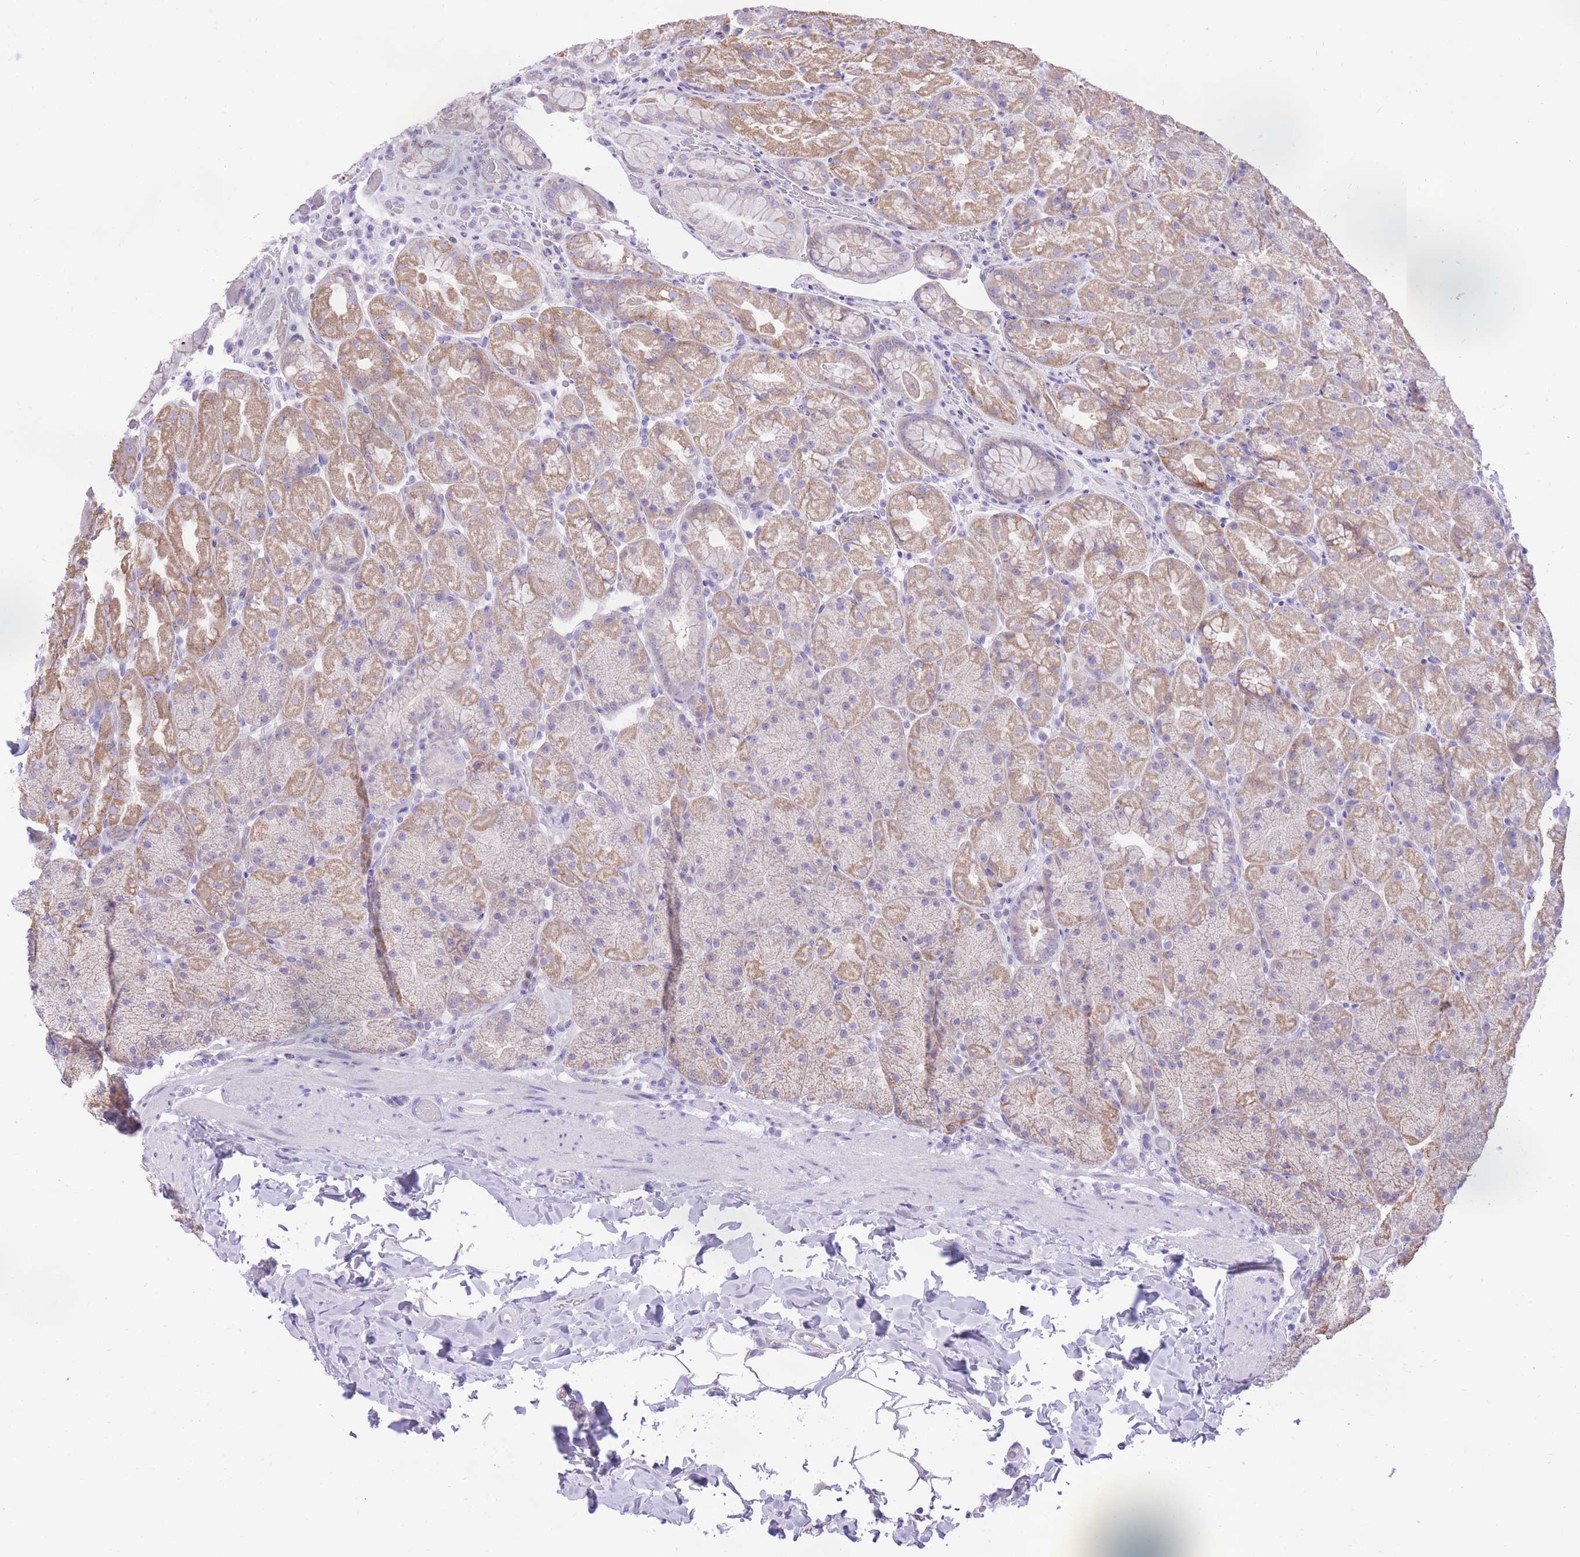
{"staining": {"intensity": "moderate", "quantity": "25%-75%", "location": "cytoplasmic/membranous"}, "tissue": "stomach", "cell_type": "Glandular cells", "image_type": "normal", "snomed": [{"axis": "morphology", "description": "Normal tissue, NOS"}, {"axis": "topography", "description": "Stomach, upper"}, {"axis": "topography", "description": "Stomach, lower"}], "caption": "IHC photomicrograph of unremarkable stomach: stomach stained using immunohistochemistry (IHC) demonstrates medium levels of moderate protein expression localized specifically in the cytoplasmic/membranous of glandular cells, appearing as a cytoplasmic/membranous brown color.", "gene": "SLC4A4", "patient": {"sex": "male", "age": 67}}